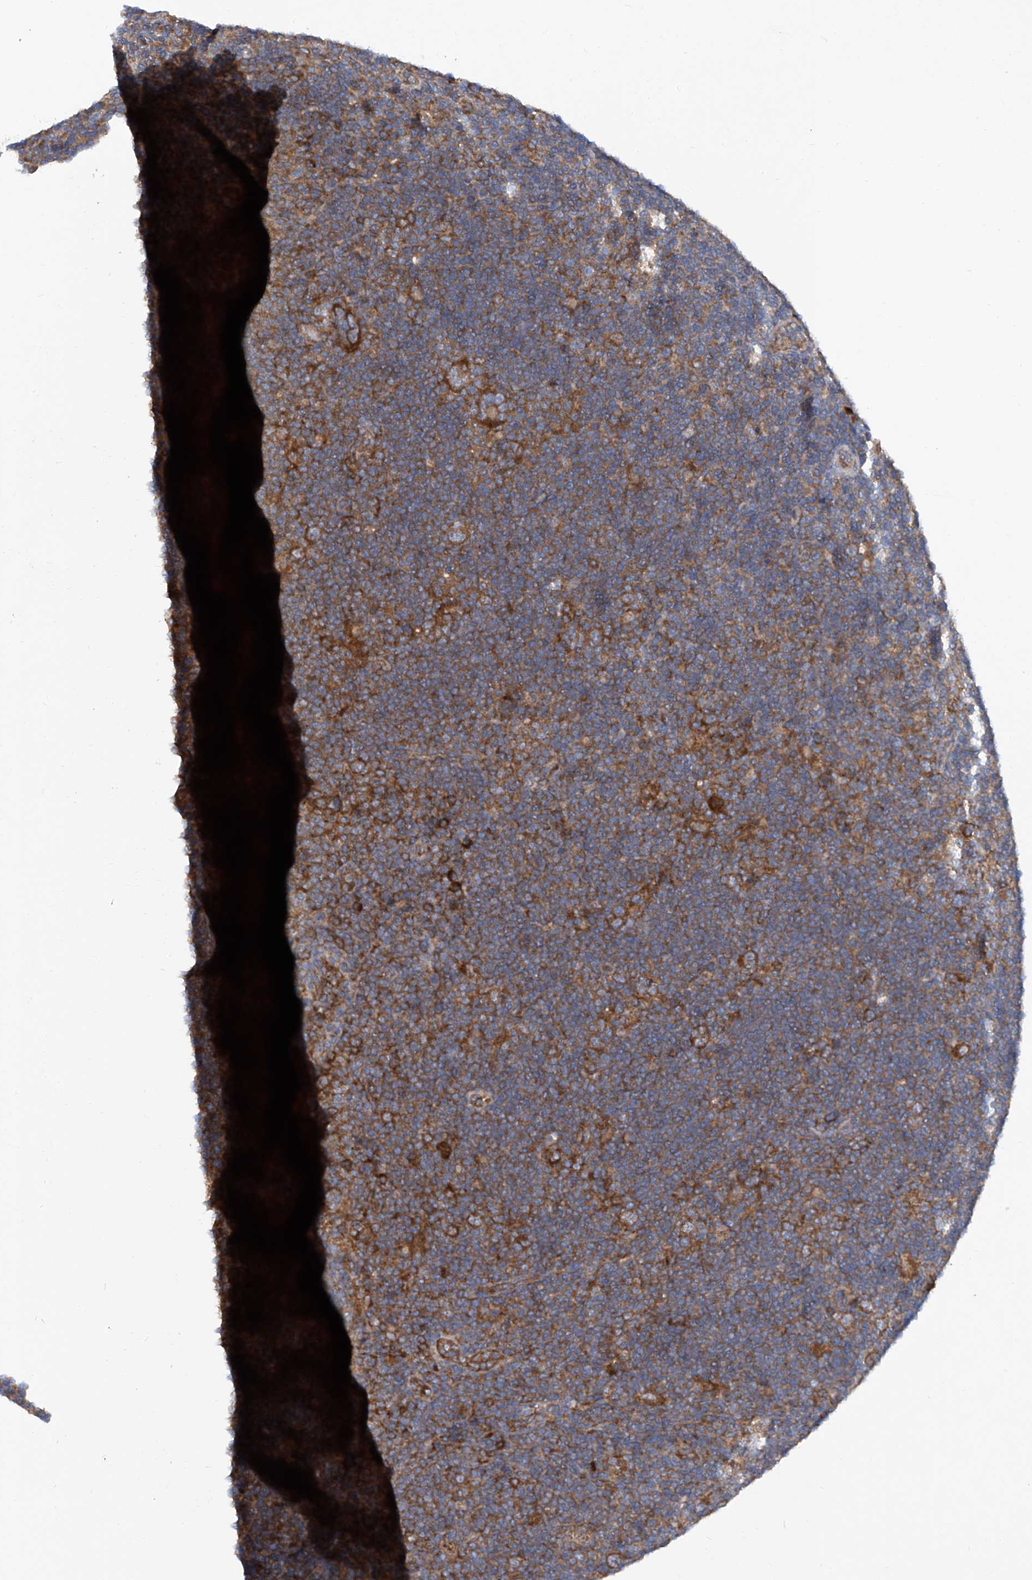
{"staining": {"intensity": "strong", "quantity": ">75%", "location": "cytoplasmic/membranous"}, "tissue": "lymphoma", "cell_type": "Tumor cells", "image_type": "cancer", "snomed": [{"axis": "morphology", "description": "Hodgkin's disease, NOS"}, {"axis": "topography", "description": "Lymph node"}], "caption": "The image displays staining of lymphoma, revealing strong cytoplasmic/membranous protein staining (brown color) within tumor cells. The staining was performed using DAB, with brown indicating positive protein expression. Nuclei are stained blue with hematoxylin.", "gene": "ASCC3", "patient": {"sex": "female", "age": 57}}